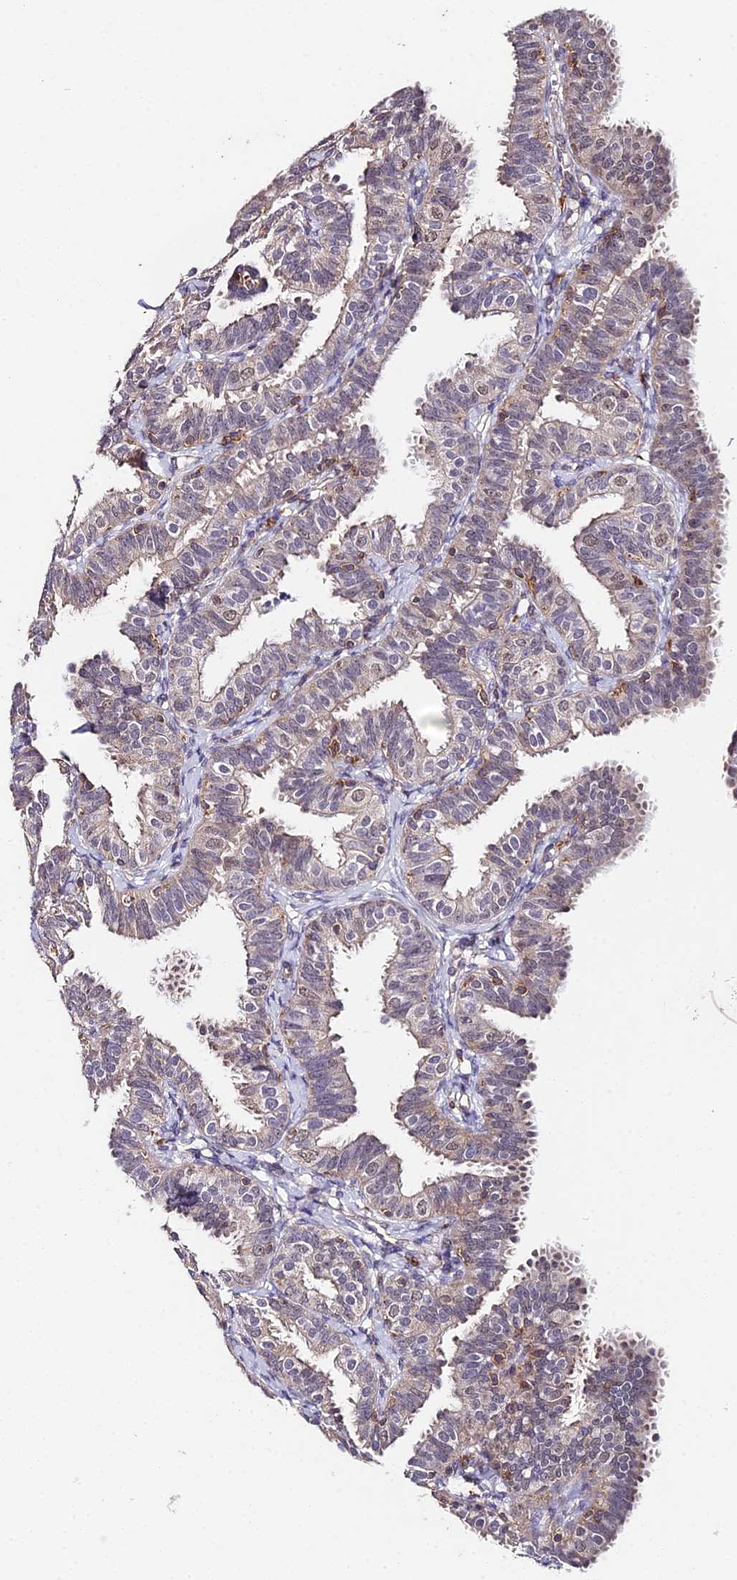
{"staining": {"intensity": "moderate", "quantity": "25%-75%", "location": "cytoplasmic/membranous,nuclear"}, "tissue": "fallopian tube", "cell_type": "Glandular cells", "image_type": "normal", "snomed": [{"axis": "morphology", "description": "Normal tissue, NOS"}, {"axis": "topography", "description": "Fallopian tube"}], "caption": "A brown stain highlights moderate cytoplasmic/membranous,nuclear staining of a protein in glandular cells of normal human fallopian tube.", "gene": "TPRX1", "patient": {"sex": "female", "age": 35}}